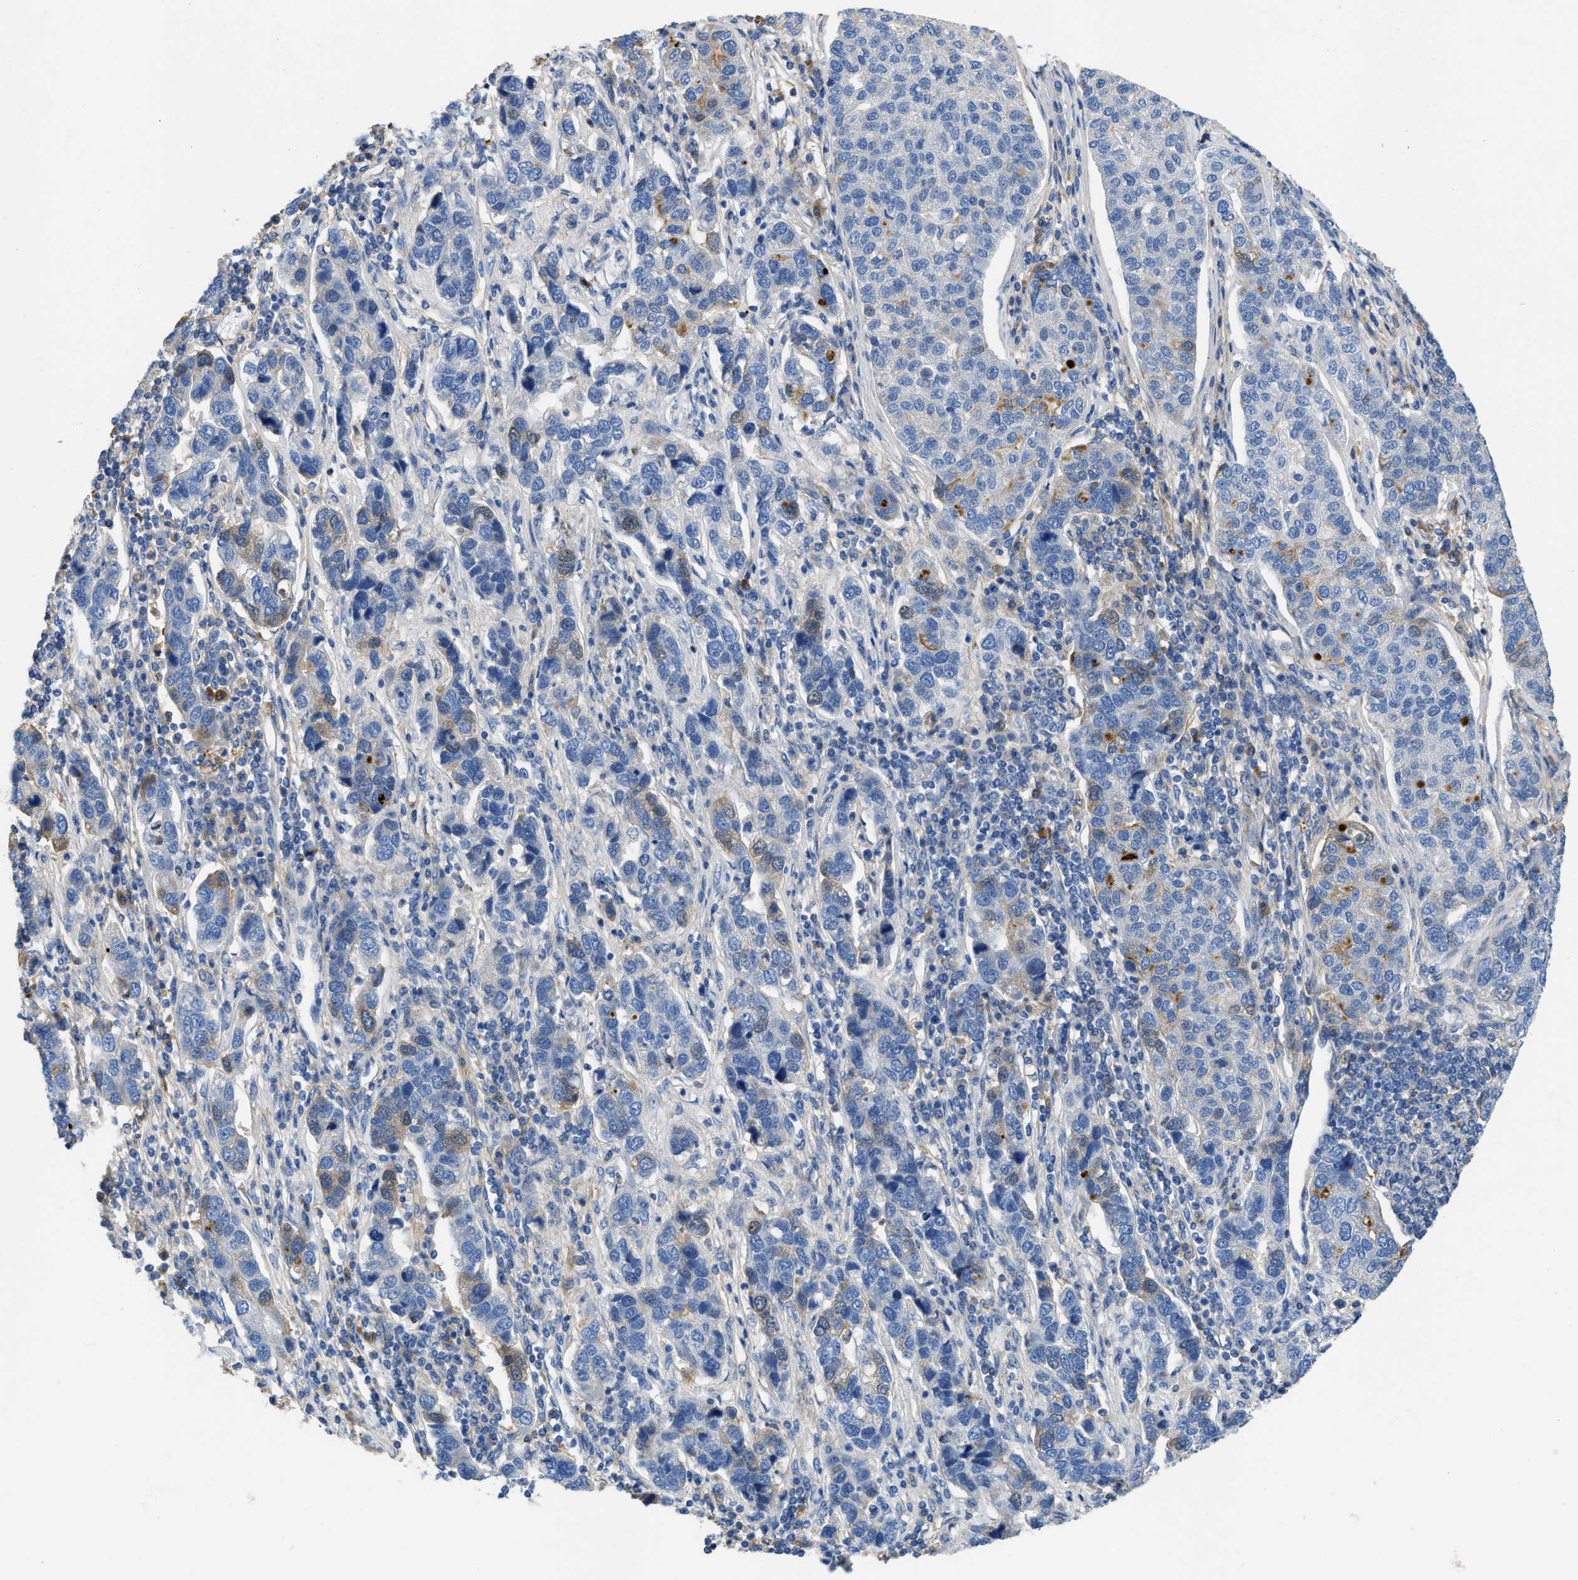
{"staining": {"intensity": "moderate", "quantity": "<25%", "location": "cytoplasmic/membranous"}, "tissue": "pancreatic cancer", "cell_type": "Tumor cells", "image_type": "cancer", "snomed": [{"axis": "morphology", "description": "Adenocarcinoma, NOS"}, {"axis": "topography", "description": "Pancreas"}], "caption": "The immunohistochemical stain labels moderate cytoplasmic/membranous staining in tumor cells of adenocarcinoma (pancreatic) tissue. Nuclei are stained in blue.", "gene": "C1S", "patient": {"sex": "female", "age": 61}}